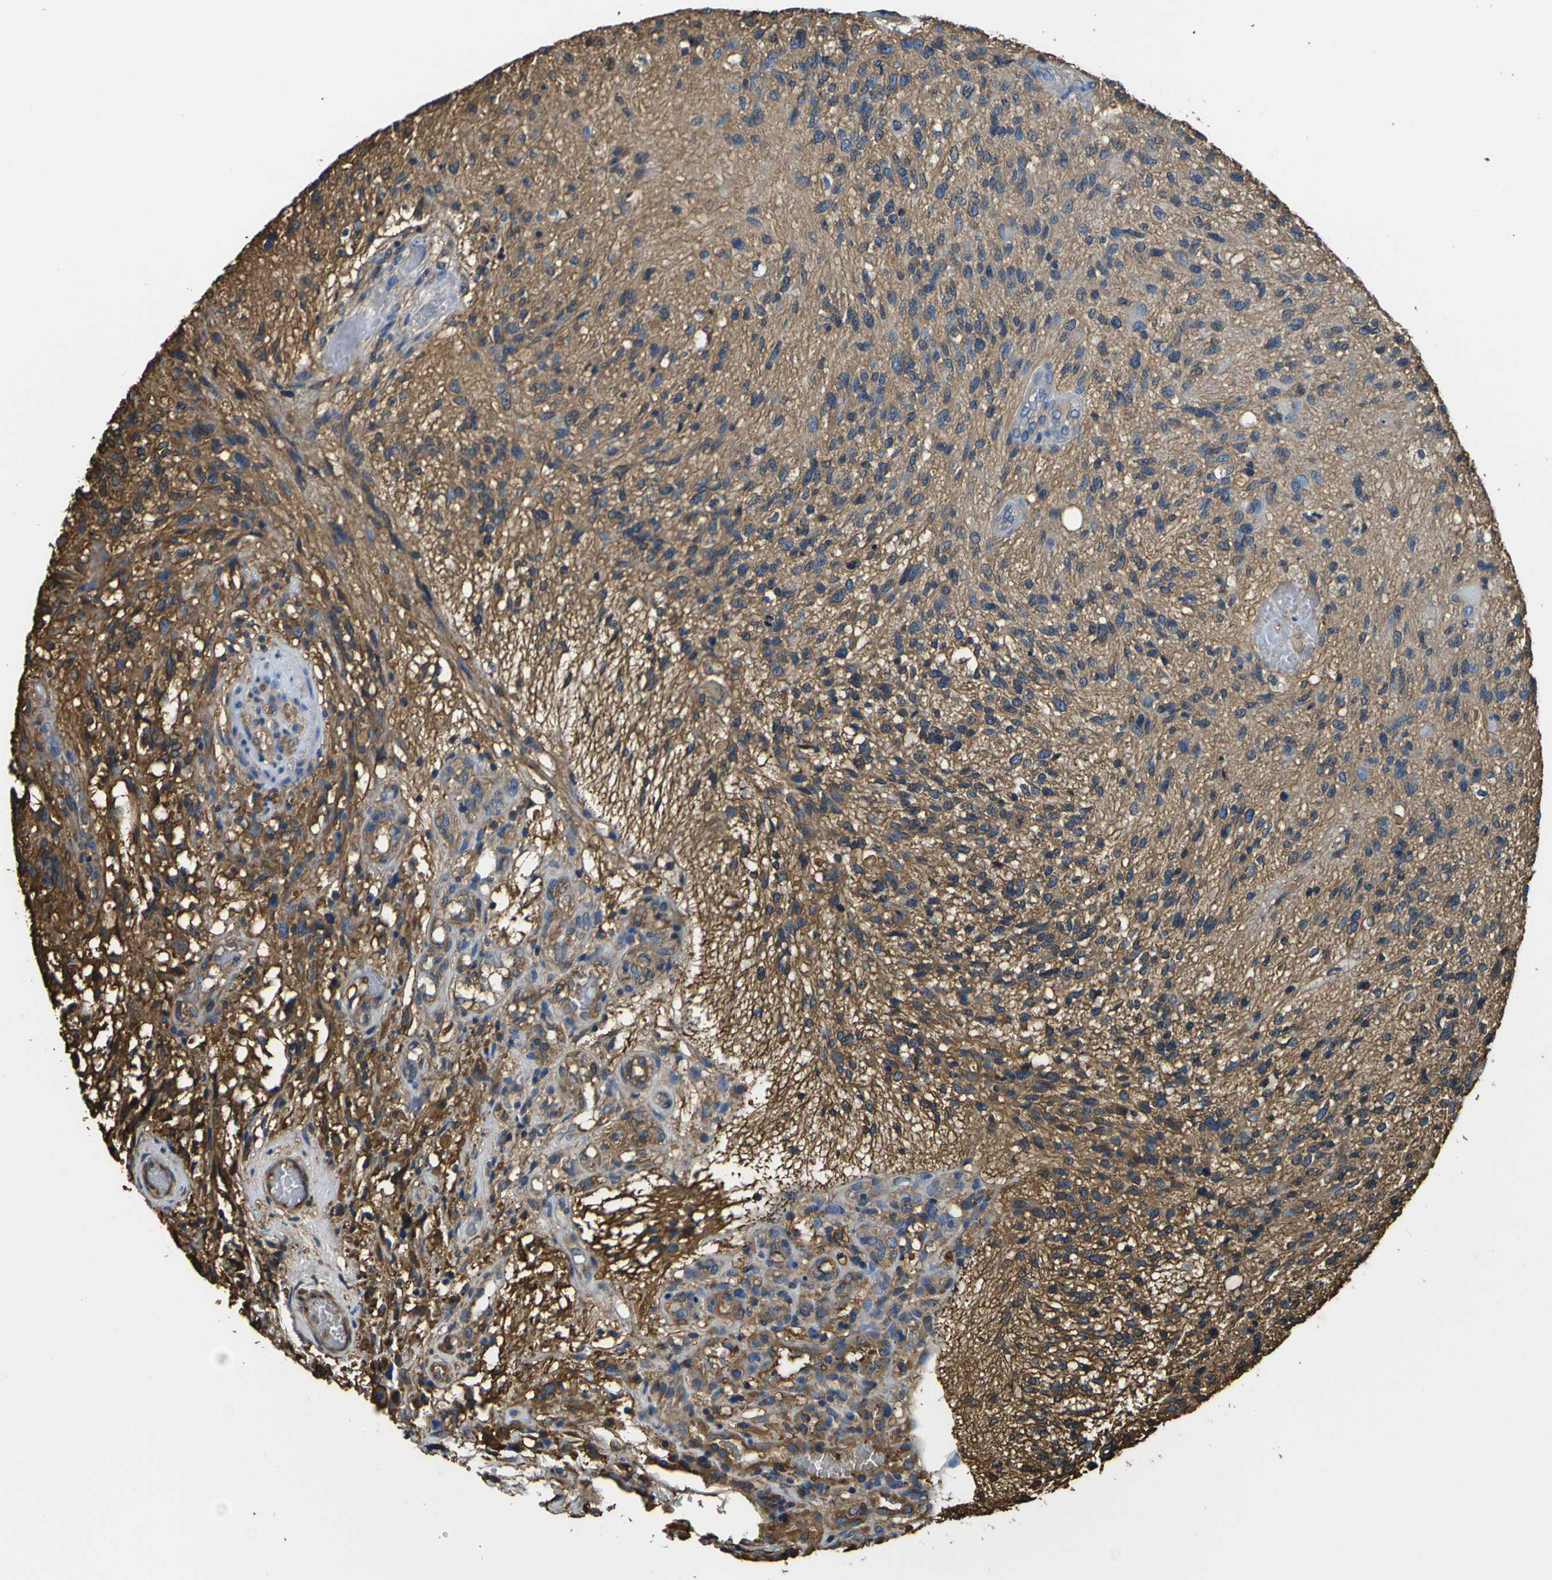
{"staining": {"intensity": "moderate", "quantity": ">75%", "location": "cytoplasmic/membranous"}, "tissue": "glioma", "cell_type": "Tumor cells", "image_type": "cancer", "snomed": [{"axis": "morphology", "description": "Normal tissue, NOS"}, {"axis": "morphology", "description": "Glioma, malignant, High grade"}, {"axis": "topography", "description": "Cerebral cortex"}], "caption": "Glioma stained for a protein (brown) shows moderate cytoplasmic/membranous positive staining in approximately >75% of tumor cells.", "gene": "TUBB", "patient": {"sex": "male", "age": 75}}